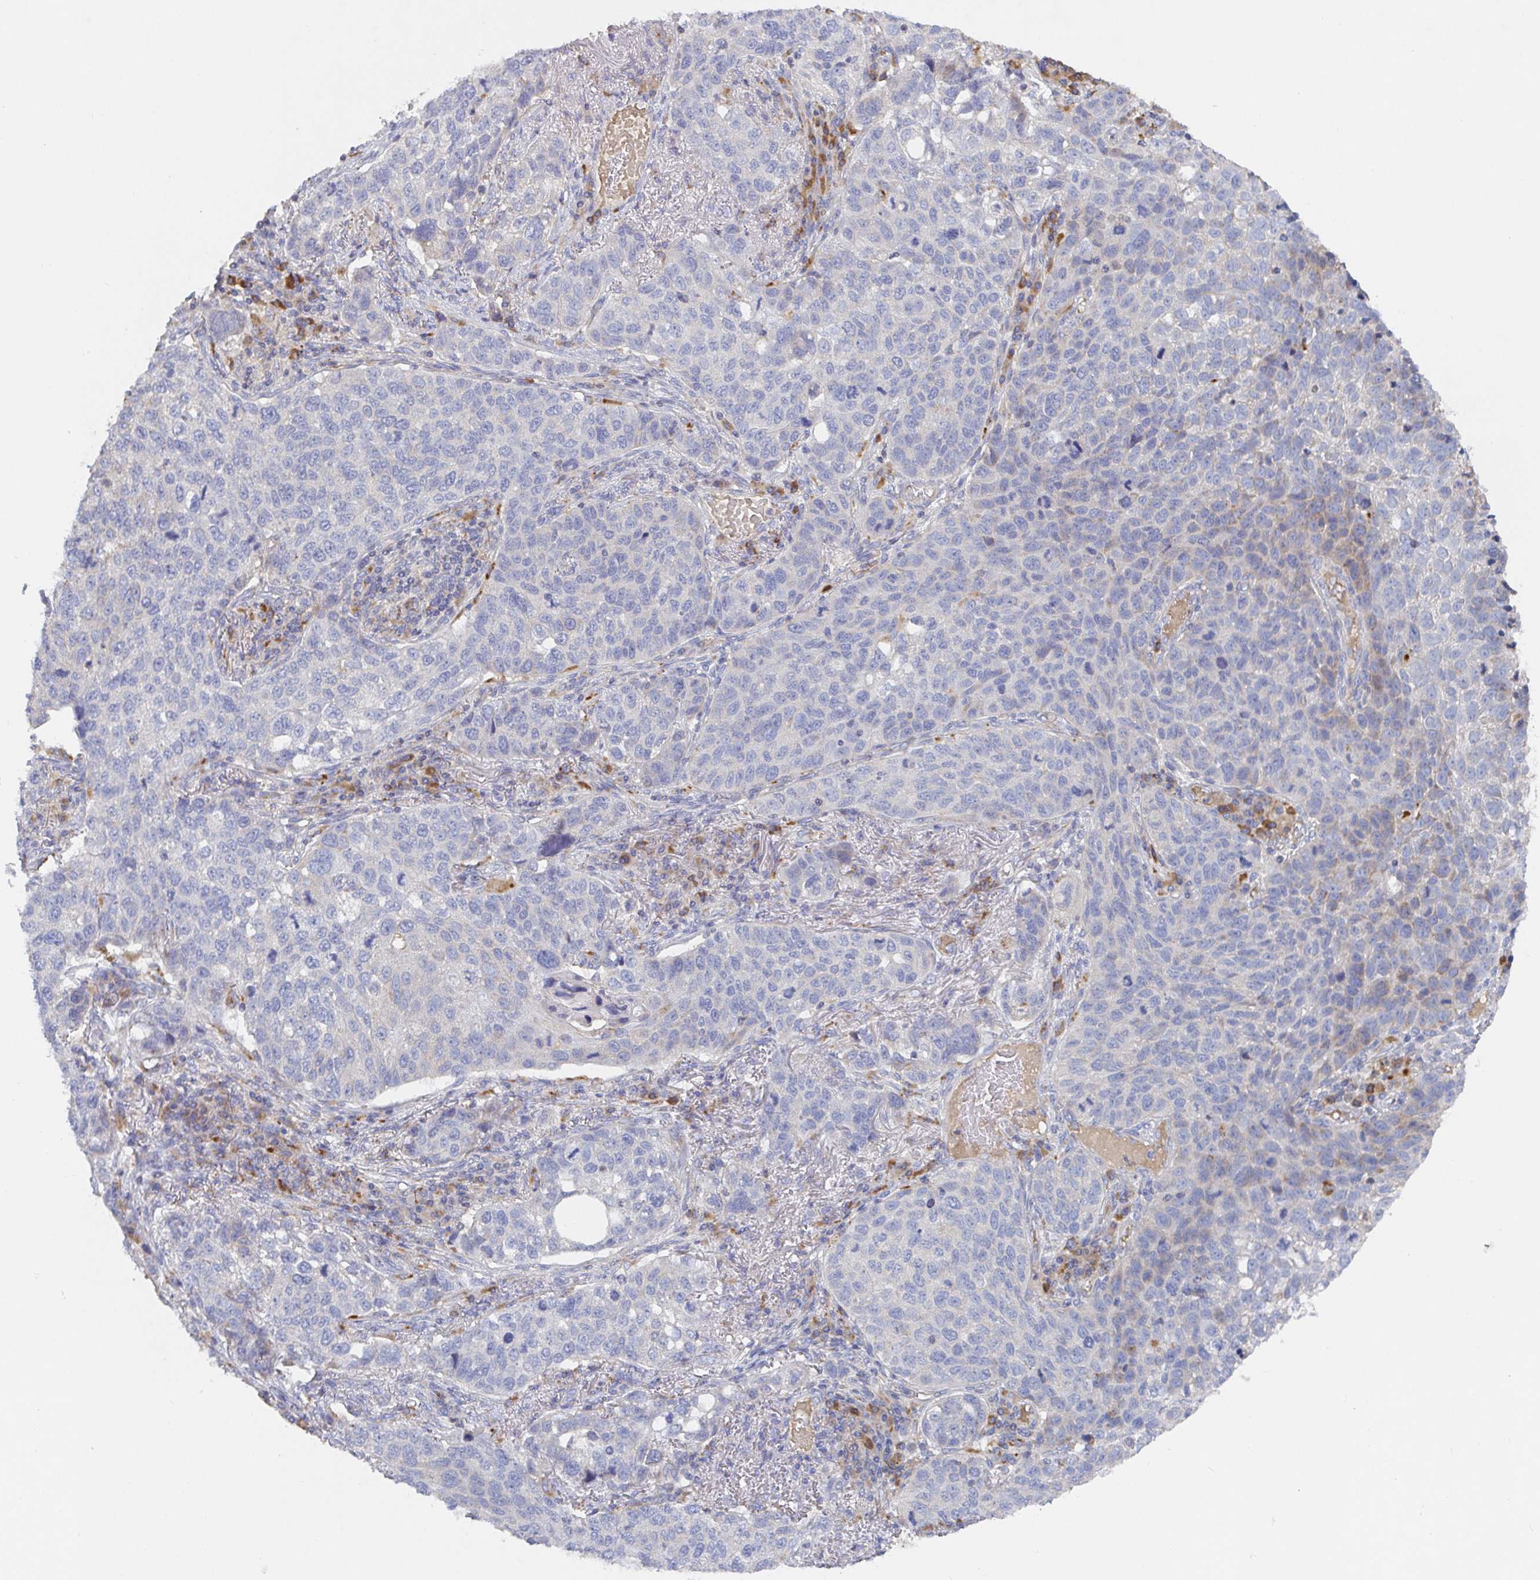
{"staining": {"intensity": "negative", "quantity": "none", "location": "none"}, "tissue": "lung cancer", "cell_type": "Tumor cells", "image_type": "cancer", "snomed": [{"axis": "morphology", "description": "Squamous cell carcinoma, NOS"}, {"axis": "topography", "description": "Lymph node"}, {"axis": "topography", "description": "Lung"}], "caption": "Immunohistochemistry micrograph of neoplastic tissue: human lung squamous cell carcinoma stained with DAB (3,3'-diaminobenzidine) demonstrates no significant protein positivity in tumor cells.", "gene": "IRAK2", "patient": {"sex": "male", "age": 61}}